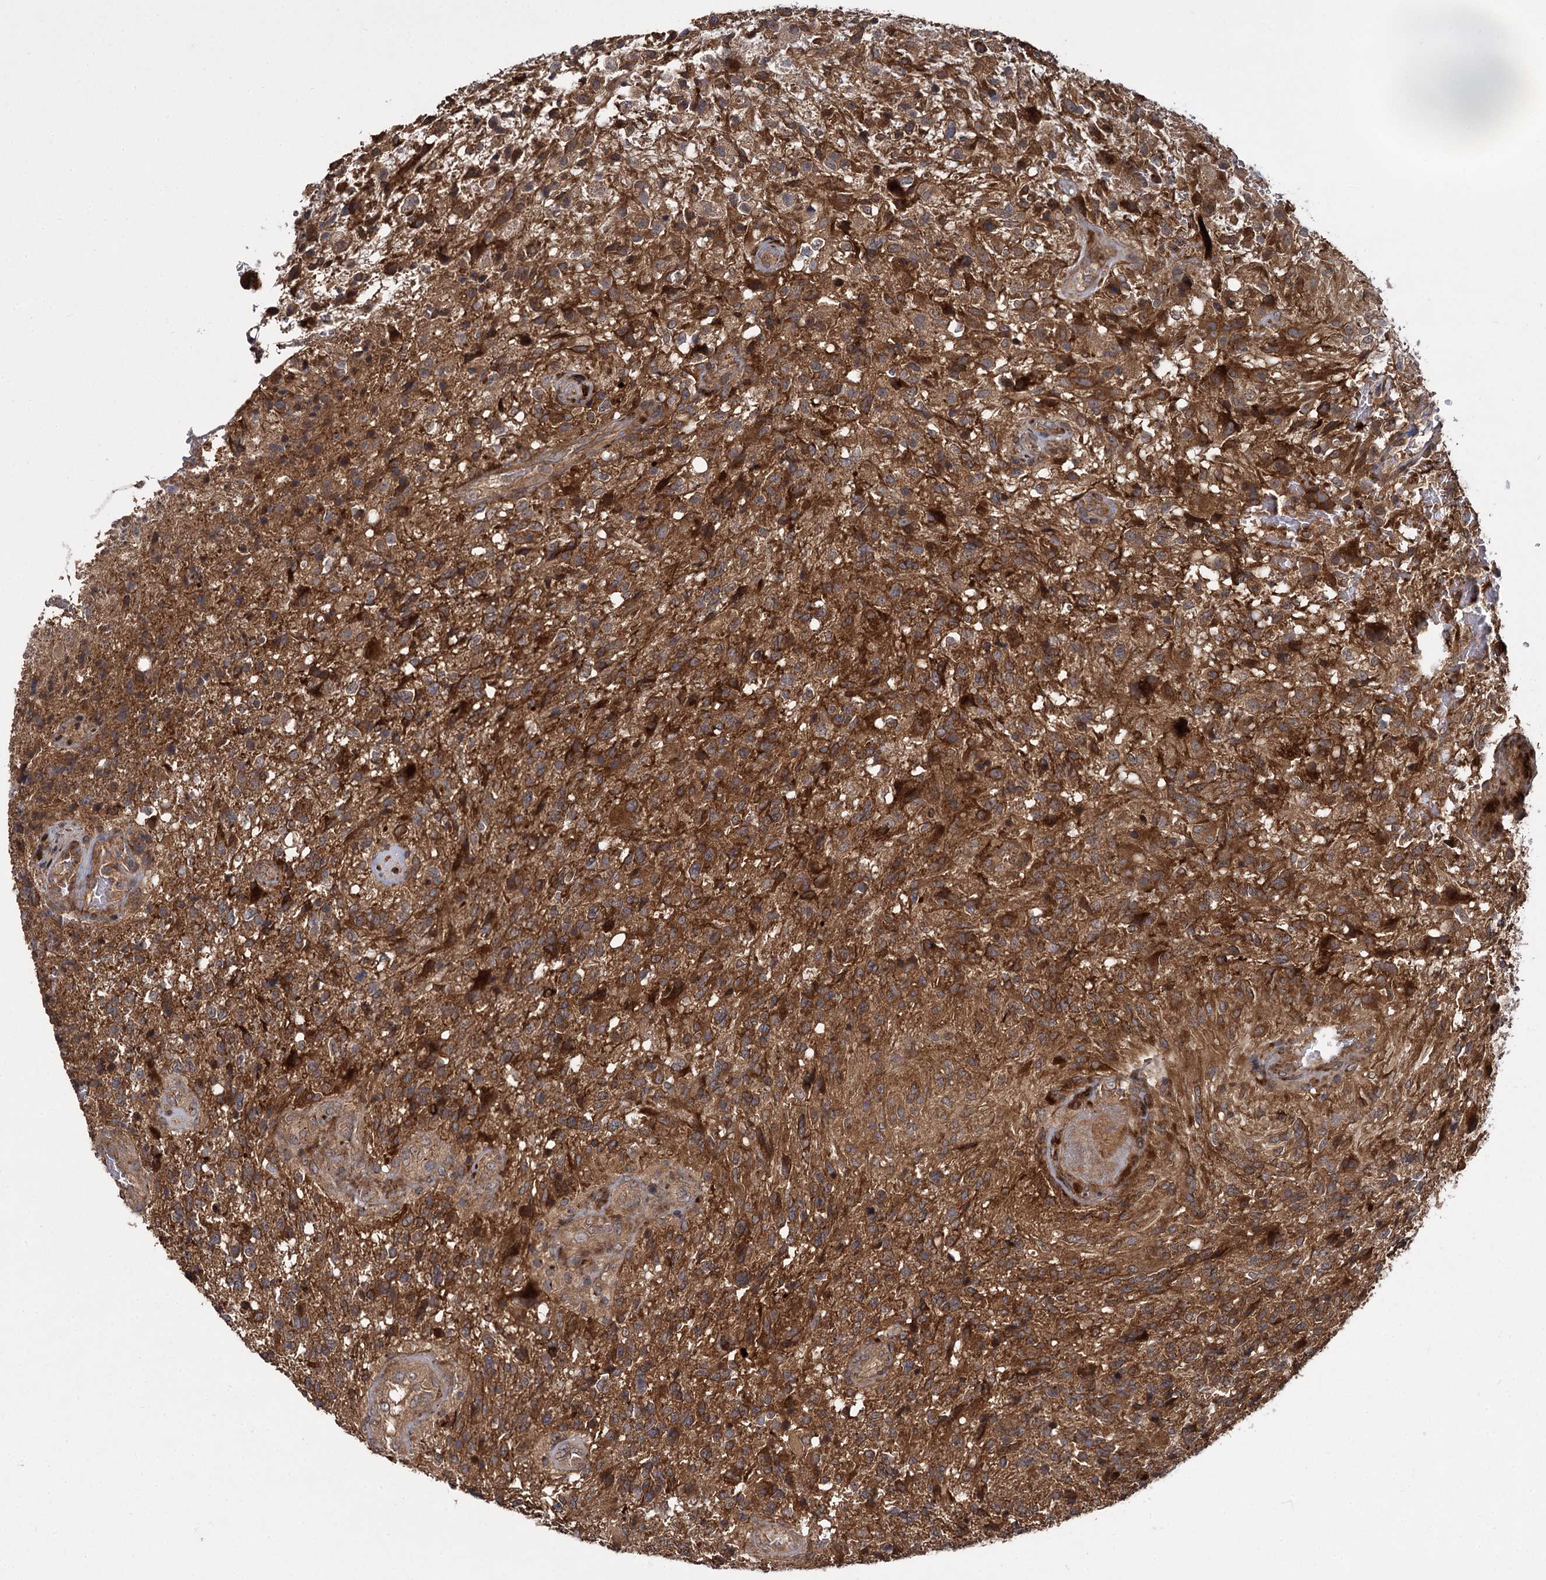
{"staining": {"intensity": "moderate", "quantity": ">75%", "location": "cytoplasmic/membranous"}, "tissue": "glioma", "cell_type": "Tumor cells", "image_type": "cancer", "snomed": [{"axis": "morphology", "description": "Glioma, malignant, High grade"}, {"axis": "topography", "description": "Brain"}], "caption": "Protein expression analysis of human glioma reveals moderate cytoplasmic/membranous positivity in approximately >75% of tumor cells.", "gene": "INPPL1", "patient": {"sex": "male", "age": 56}}